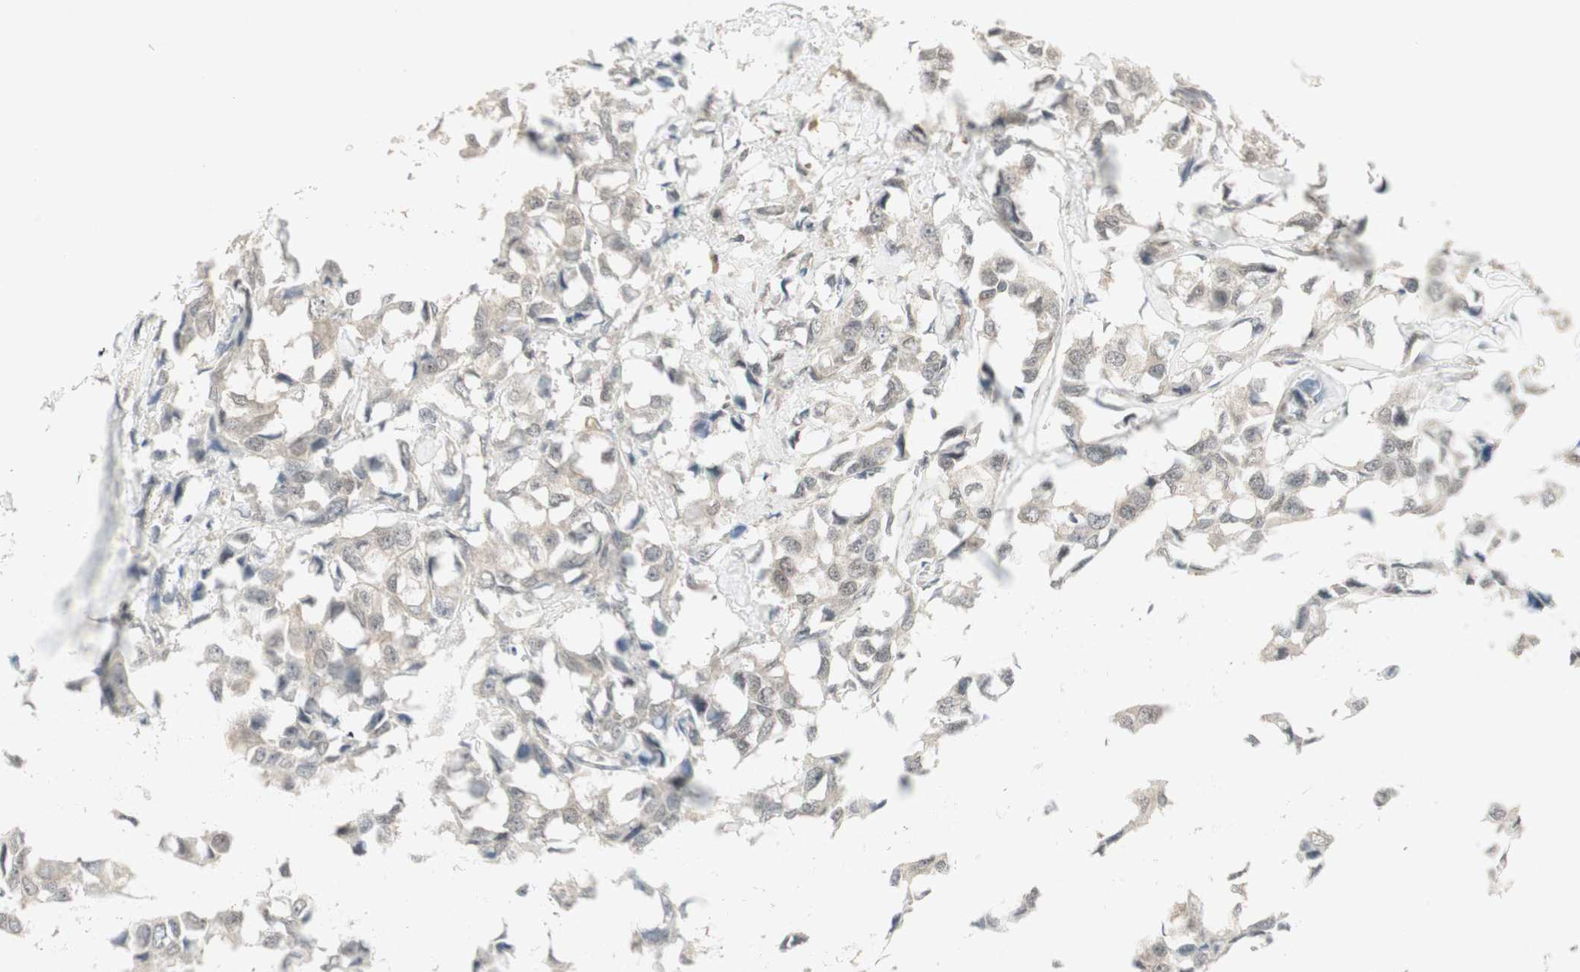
{"staining": {"intensity": "negative", "quantity": "none", "location": "none"}, "tissue": "breast cancer", "cell_type": "Tumor cells", "image_type": "cancer", "snomed": [{"axis": "morphology", "description": "Duct carcinoma"}, {"axis": "topography", "description": "Breast"}], "caption": "A high-resolution histopathology image shows immunohistochemistry staining of breast cancer, which reveals no significant staining in tumor cells. (DAB immunohistochemistry (IHC), high magnification).", "gene": "PTPA", "patient": {"sex": "female", "age": 80}}